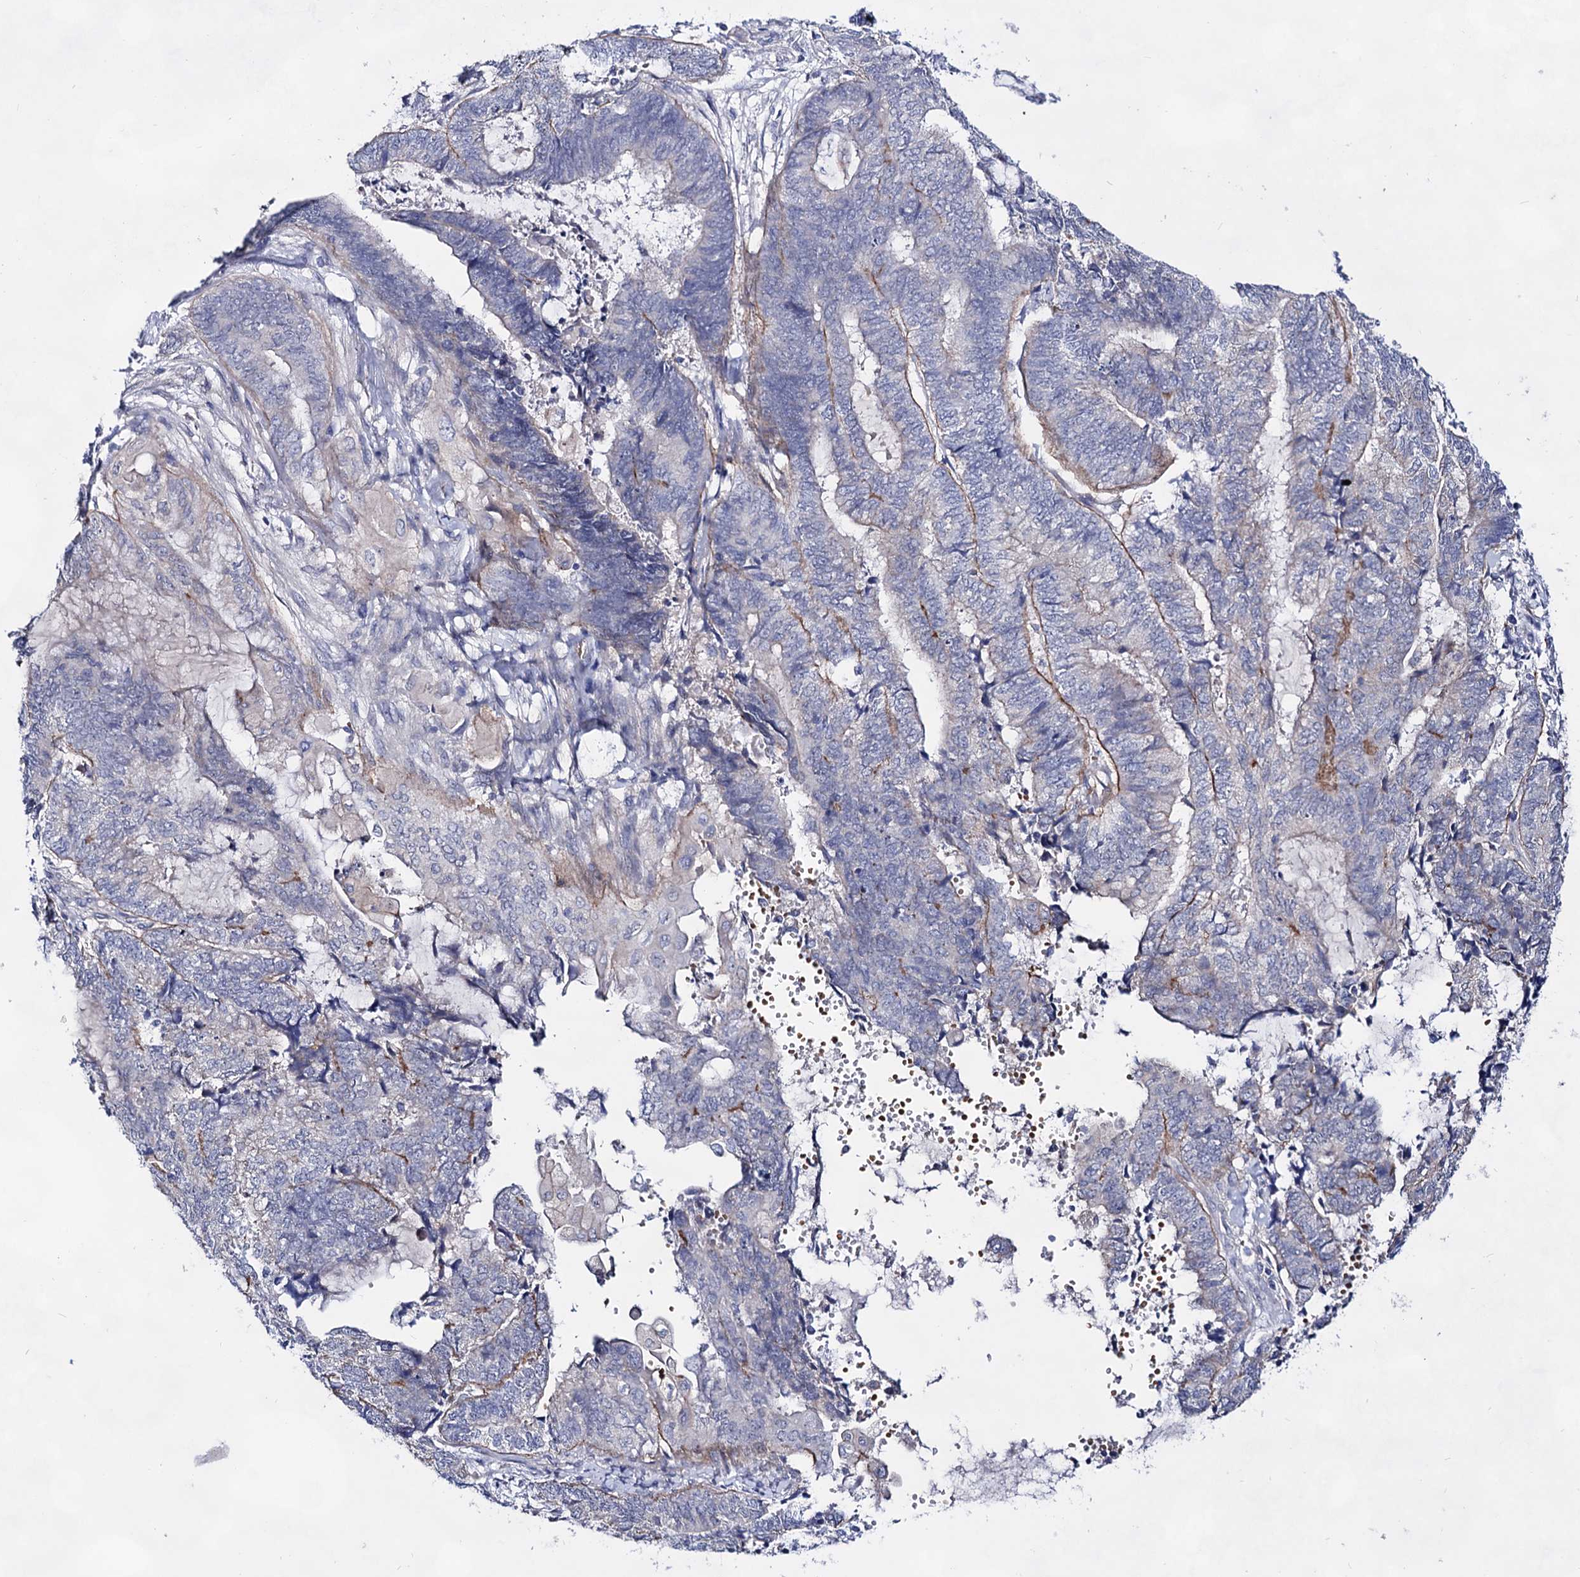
{"staining": {"intensity": "moderate", "quantity": "<25%", "location": "cytoplasmic/membranous"}, "tissue": "endometrial cancer", "cell_type": "Tumor cells", "image_type": "cancer", "snomed": [{"axis": "morphology", "description": "Adenocarcinoma, NOS"}, {"axis": "topography", "description": "Uterus"}, {"axis": "topography", "description": "Endometrium"}], "caption": "DAB (3,3'-diaminobenzidine) immunohistochemical staining of endometrial cancer exhibits moderate cytoplasmic/membranous protein expression in about <25% of tumor cells.", "gene": "PLIN1", "patient": {"sex": "female", "age": 70}}